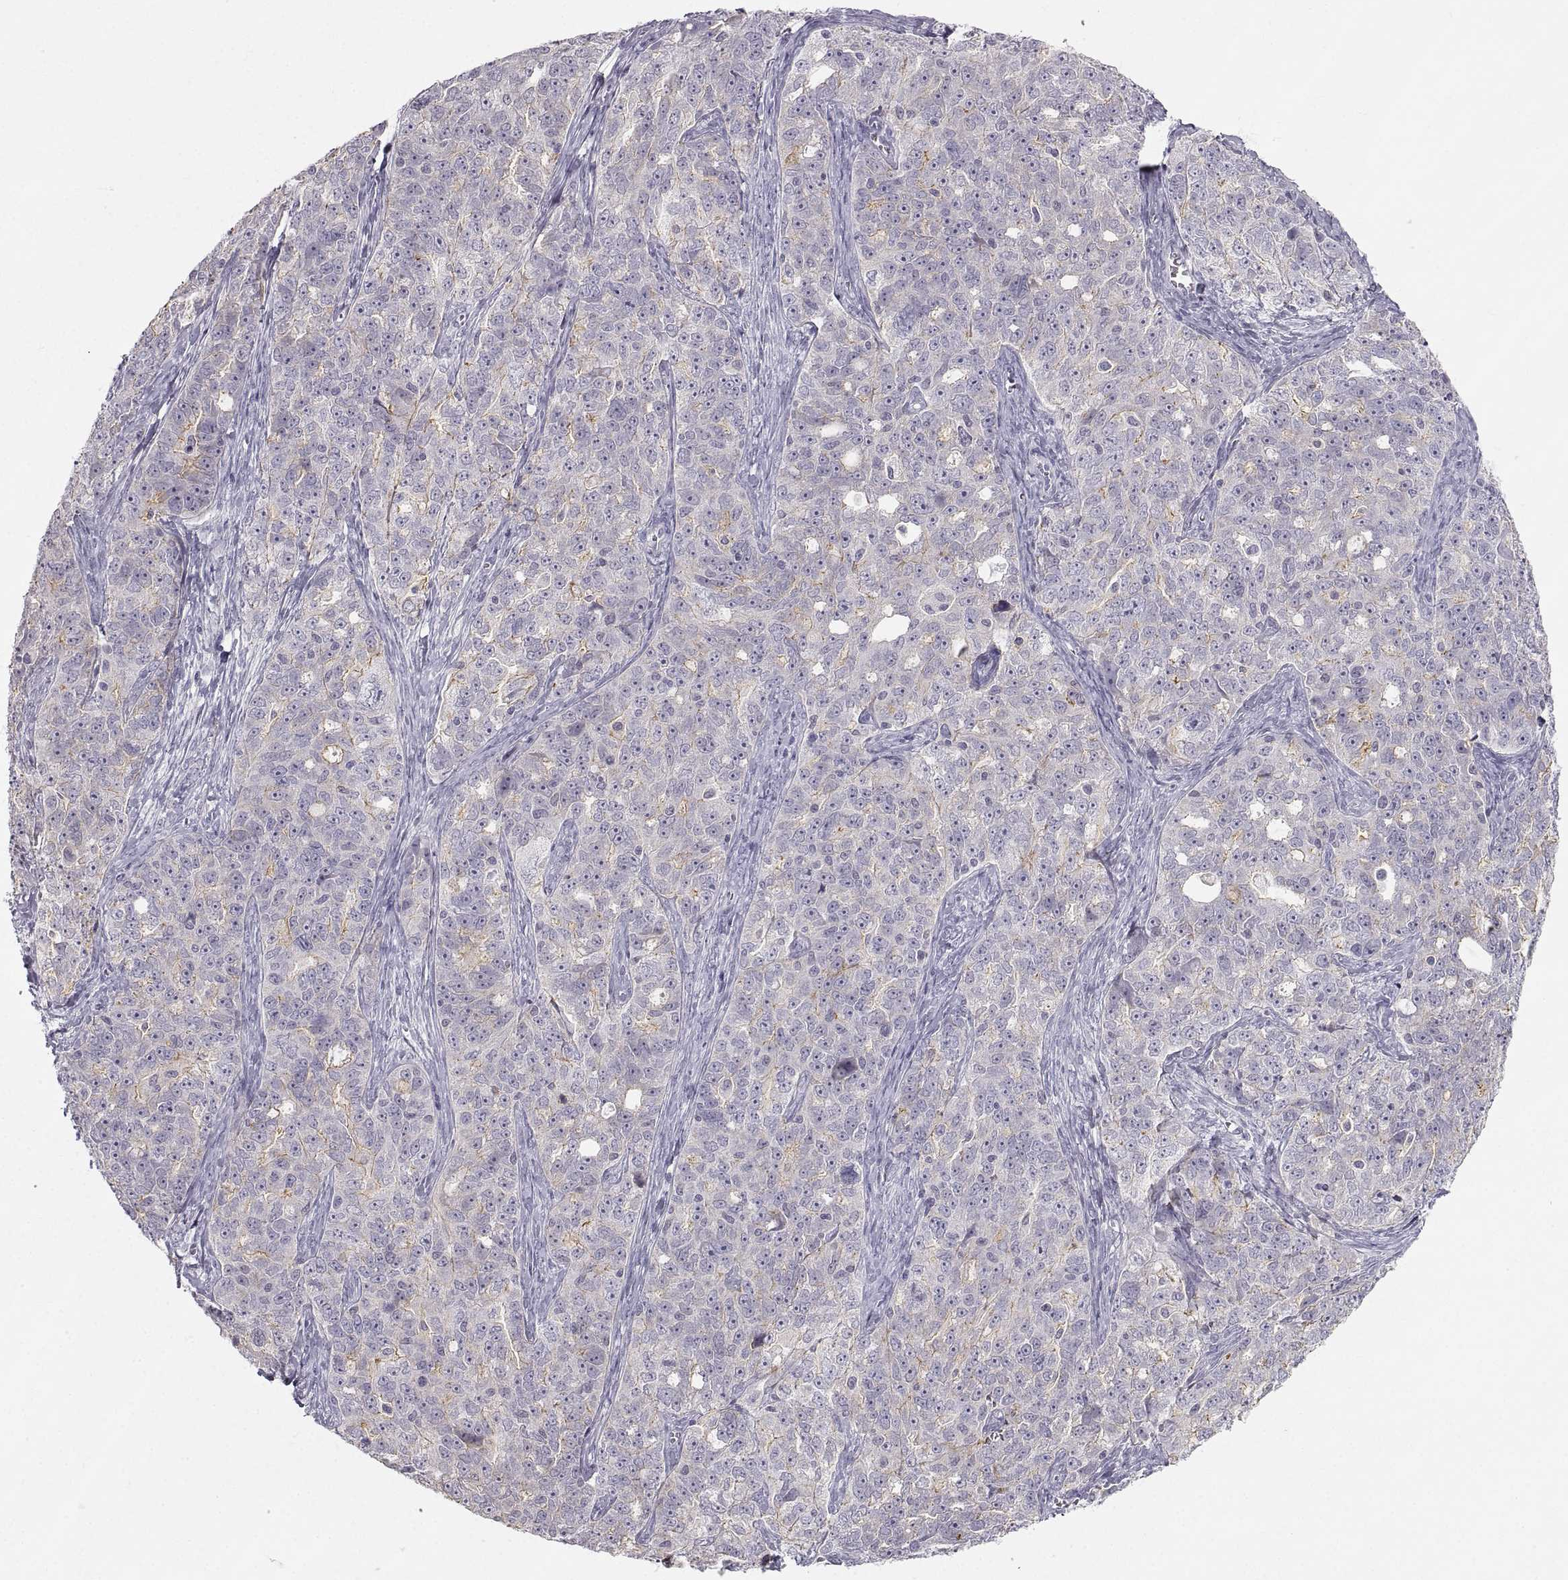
{"staining": {"intensity": "weak", "quantity": "<25%", "location": "cytoplasmic/membranous"}, "tissue": "ovarian cancer", "cell_type": "Tumor cells", "image_type": "cancer", "snomed": [{"axis": "morphology", "description": "Cystadenocarcinoma, serous, NOS"}, {"axis": "topography", "description": "Ovary"}], "caption": "IHC histopathology image of ovarian serous cystadenocarcinoma stained for a protein (brown), which demonstrates no positivity in tumor cells.", "gene": "ZNF185", "patient": {"sex": "female", "age": 51}}